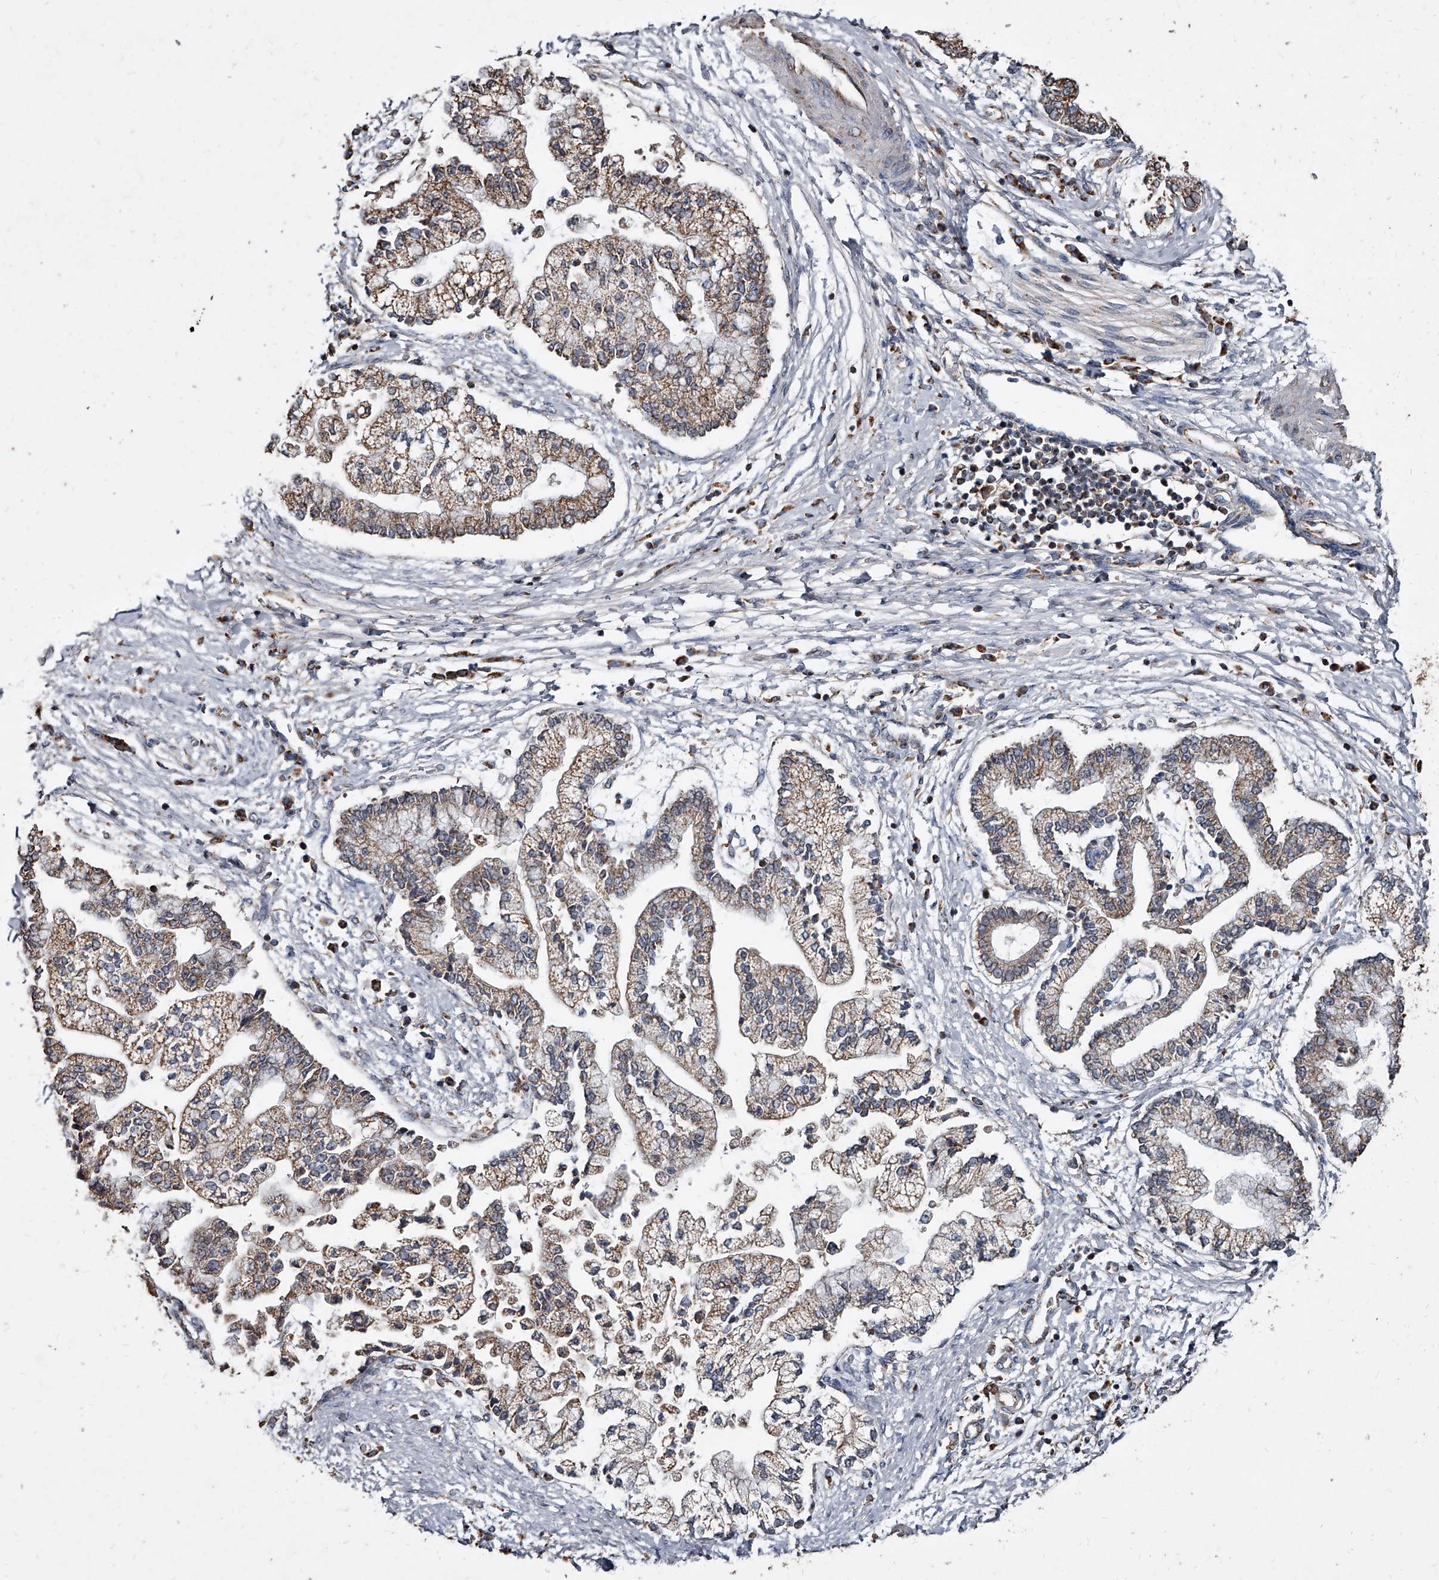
{"staining": {"intensity": "moderate", "quantity": ">75%", "location": "cytoplasmic/membranous"}, "tissue": "liver cancer", "cell_type": "Tumor cells", "image_type": "cancer", "snomed": [{"axis": "morphology", "description": "Cholangiocarcinoma"}, {"axis": "topography", "description": "Liver"}], "caption": "Approximately >75% of tumor cells in cholangiocarcinoma (liver) reveal moderate cytoplasmic/membranous protein expression as visualized by brown immunohistochemical staining.", "gene": "GPR183", "patient": {"sex": "male", "age": 50}}